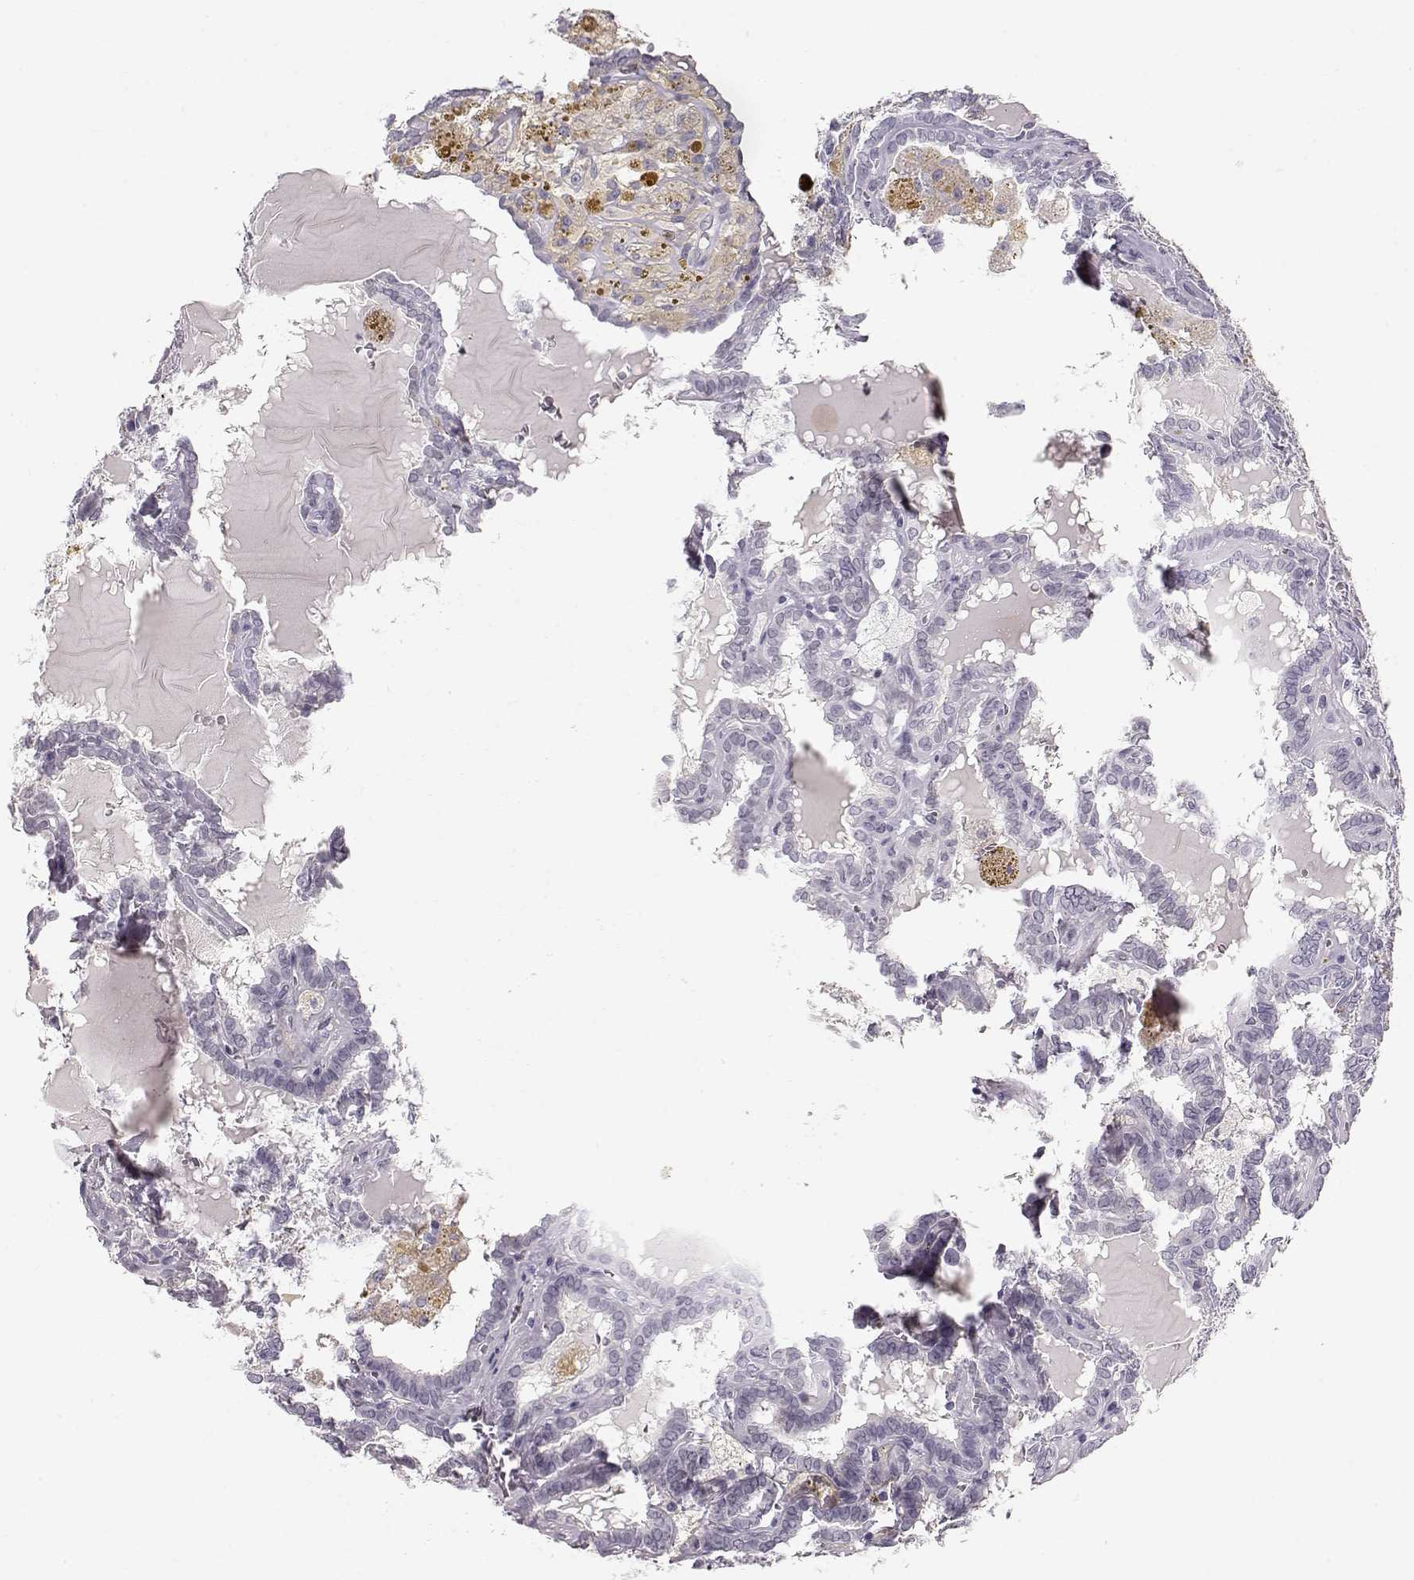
{"staining": {"intensity": "negative", "quantity": "none", "location": "none"}, "tissue": "thyroid cancer", "cell_type": "Tumor cells", "image_type": "cancer", "snomed": [{"axis": "morphology", "description": "Papillary adenocarcinoma, NOS"}, {"axis": "topography", "description": "Thyroid gland"}], "caption": "Thyroid papillary adenocarcinoma was stained to show a protein in brown. There is no significant positivity in tumor cells.", "gene": "POU1F1", "patient": {"sex": "female", "age": 39}}